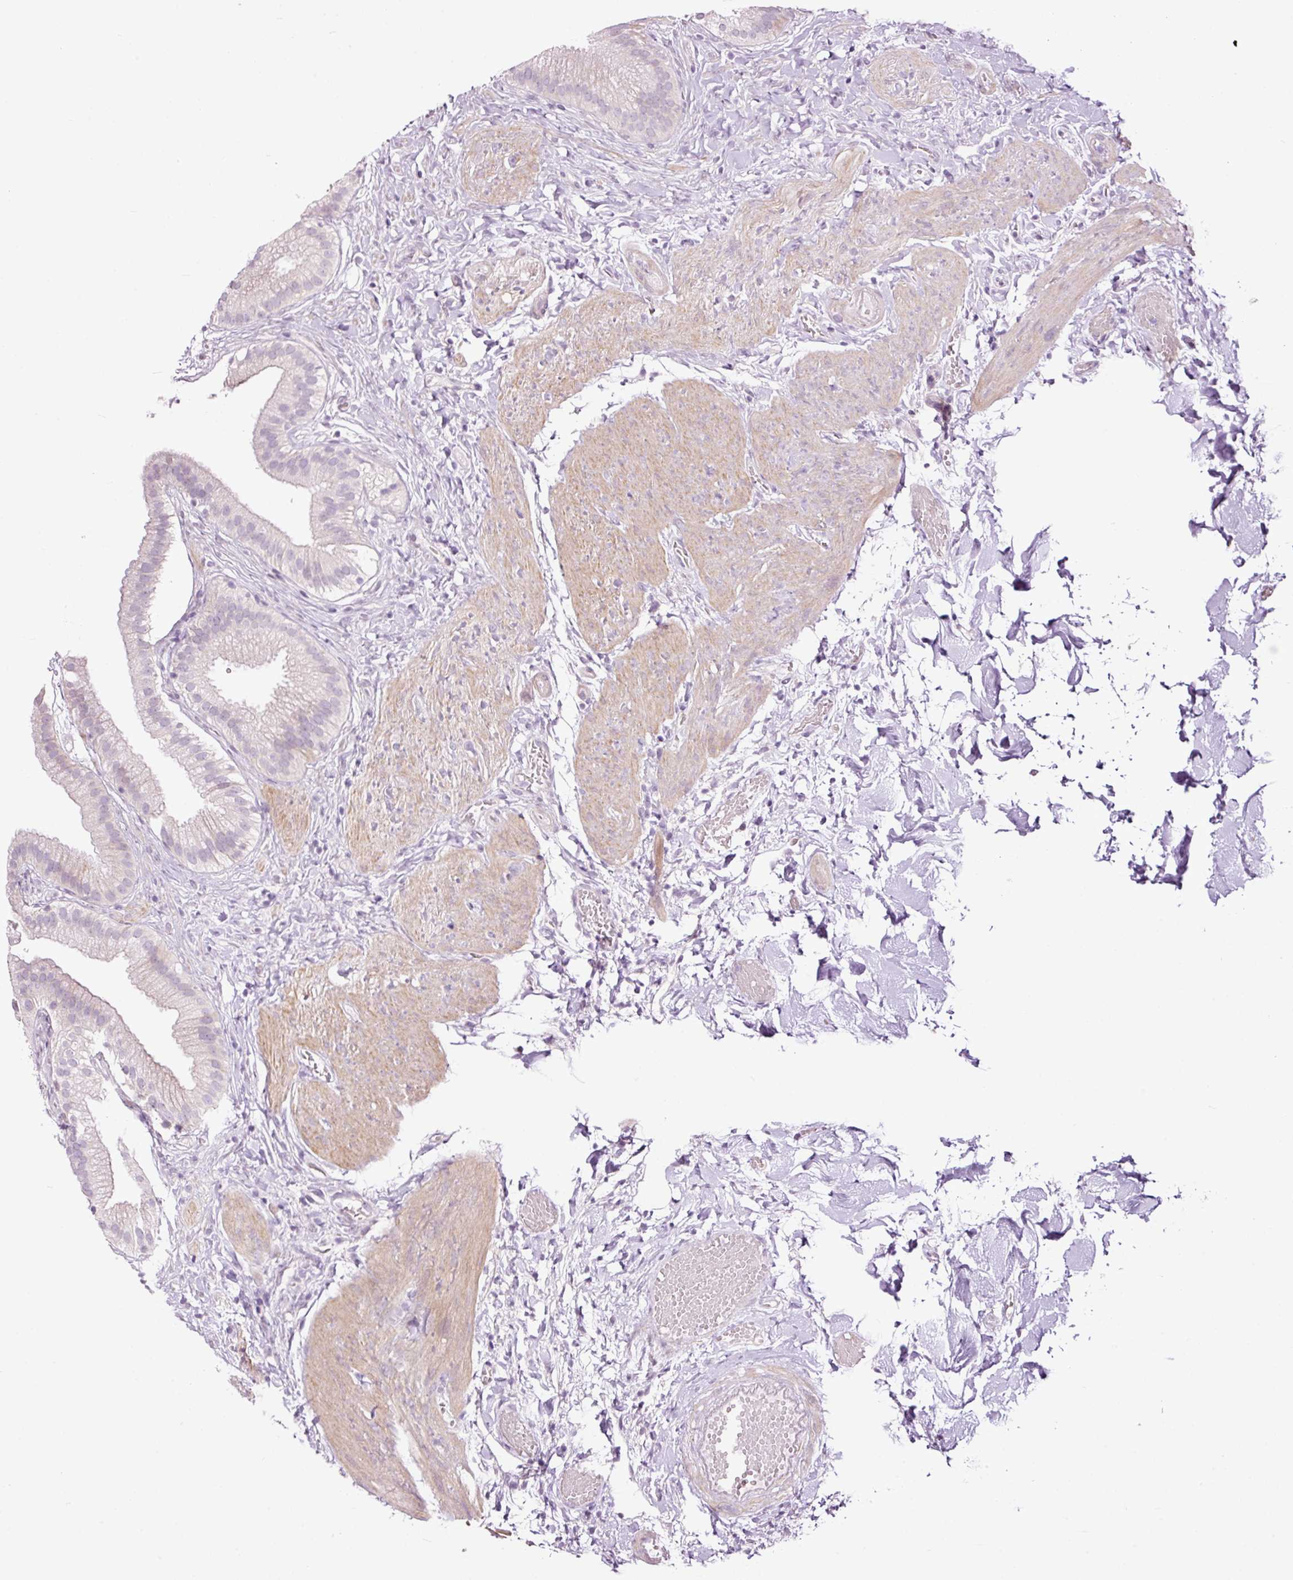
{"staining": {"intensity": "negative", "quantity": "none", "location": "none"}, "tissue": "gallbladder", "cell_type": "Glandular cells", "image_type": "normal", "snomed": [{"axis": "morphology", "description": "Normal tissue, NOS"}, {"axis": "topography", "description": "Gallbladder"}], "caption": "This is an immunohistochemistry histopathology image of benign human gallbladder. There is no expression in glandular cells.", "gene": "FCRL4", "patient": {"sex": "female", "age": 63}}